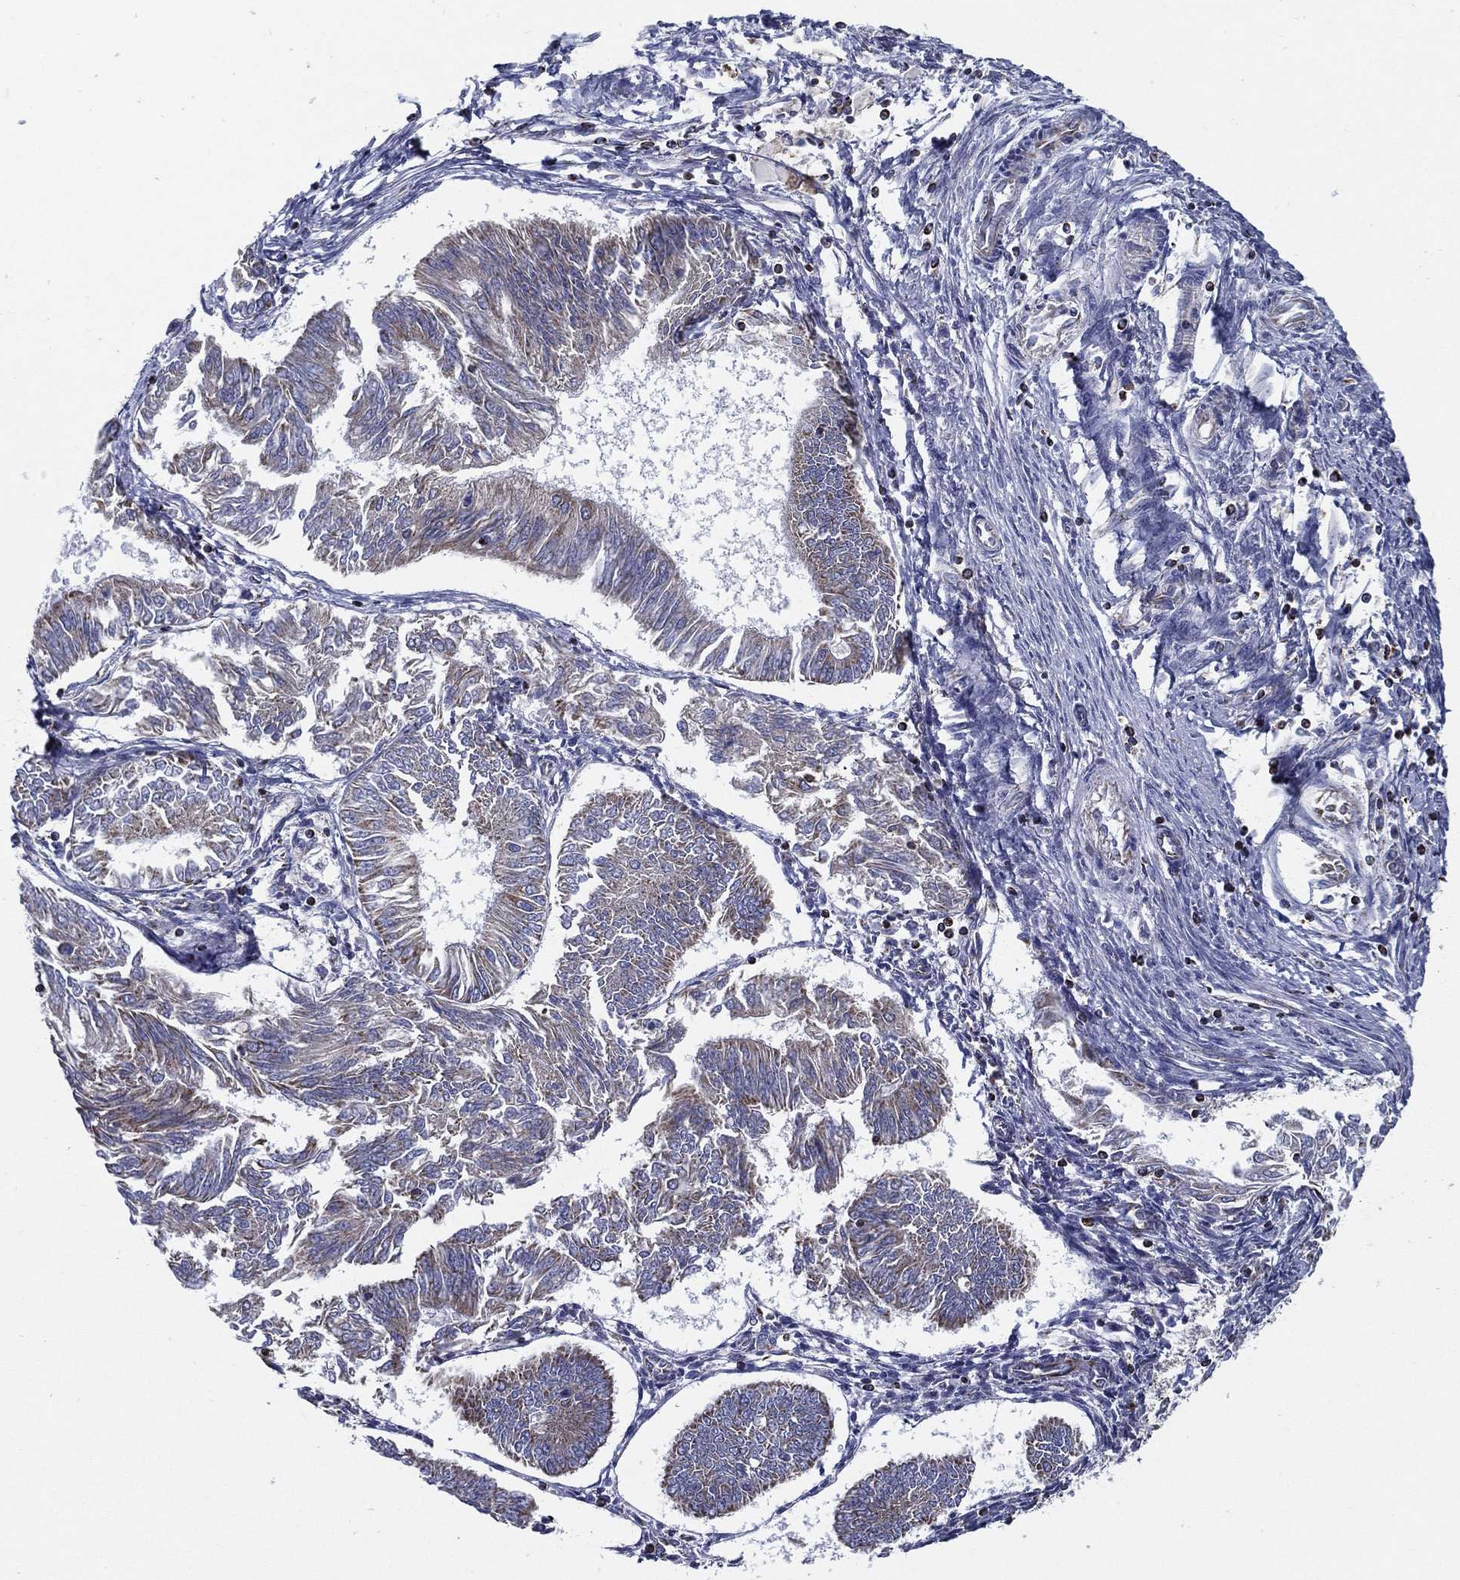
{"staining": {"intensity": "moderate", "quantity": "<25%", "location": "cytoplasmic/membranous"}, "tissue": "endometrial cancer", "cell_type": "Tumor cells", "image_type": "cancer", "snomed": [{"axis": "morphology", "description": "Adenocarcinoma, NOS"}, {"axis": "topography", "description": "Endometrium"}], "caption": "A low amount of moderate cytoplasmic/membranous staining is seen in approximately <25% of tumor cells in endometrial cancer tissue.", "gene": "SFXN1", "patient": {"sex": "female", "age": 58}}